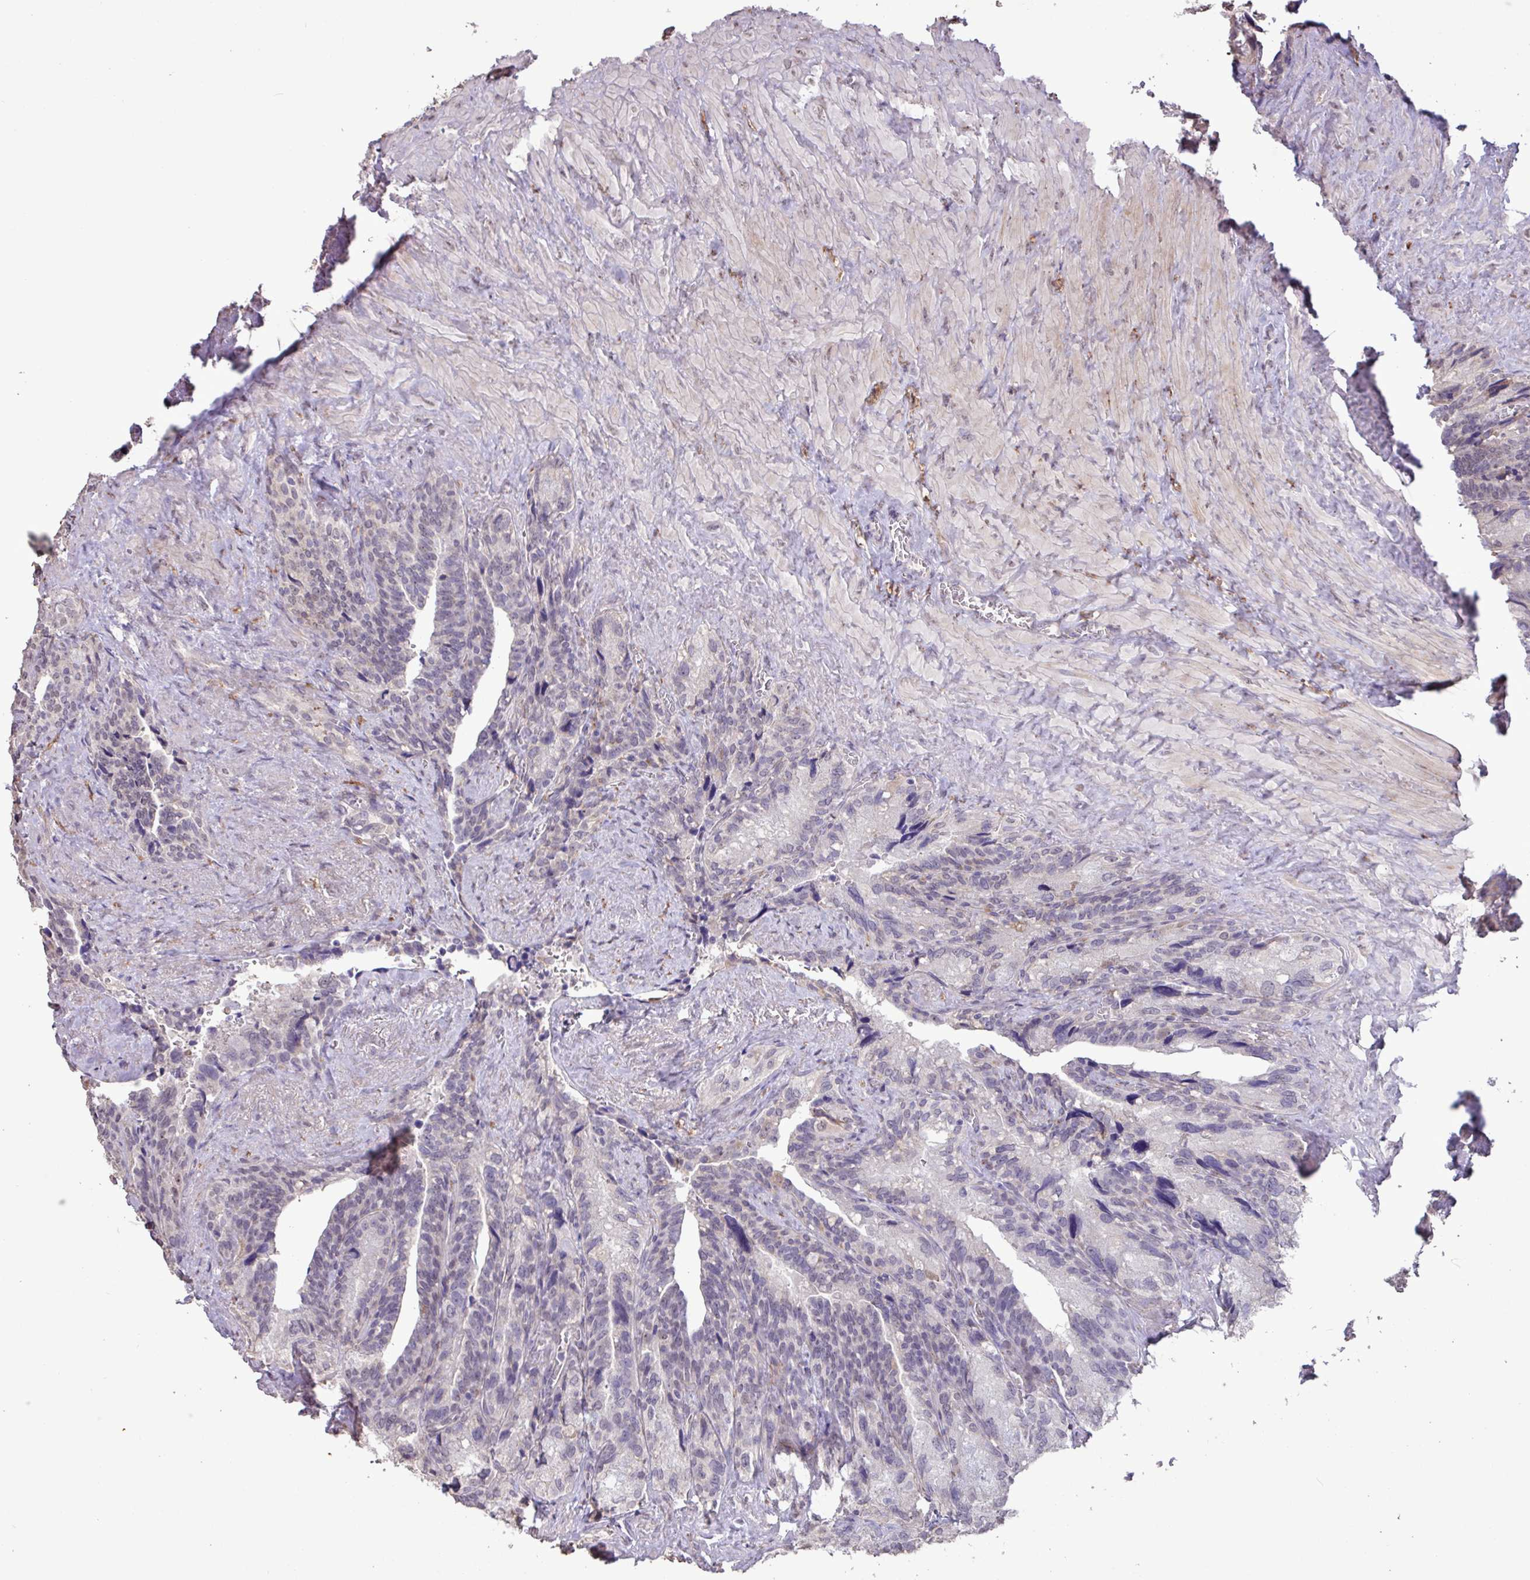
{"staining": {"intensity": "weak", "quantity": "<25%", "location": "nuclear"}, "tissue": "seminal vesicle", "cell_type": "Glandular cells", "image_type": "normal", "snomed": [{"axis": "morphology", "description": "Normal tissue, NOS"}, {"axis": "topography", "description": "Seminal veicle"}], "caption": "Micrograph shows no significant protein expression in glandular cells of unremarkable seminal vesicle. (Stains: DAB (3,3'-diaminobenzidine) immunohistochemistry (IHC) with hematoxylin counter stain, Microscopy: brightfield microscopy at high magnification).", "gene": "L3MBTL3", "patient": {"sex": "male", "age": 68}}